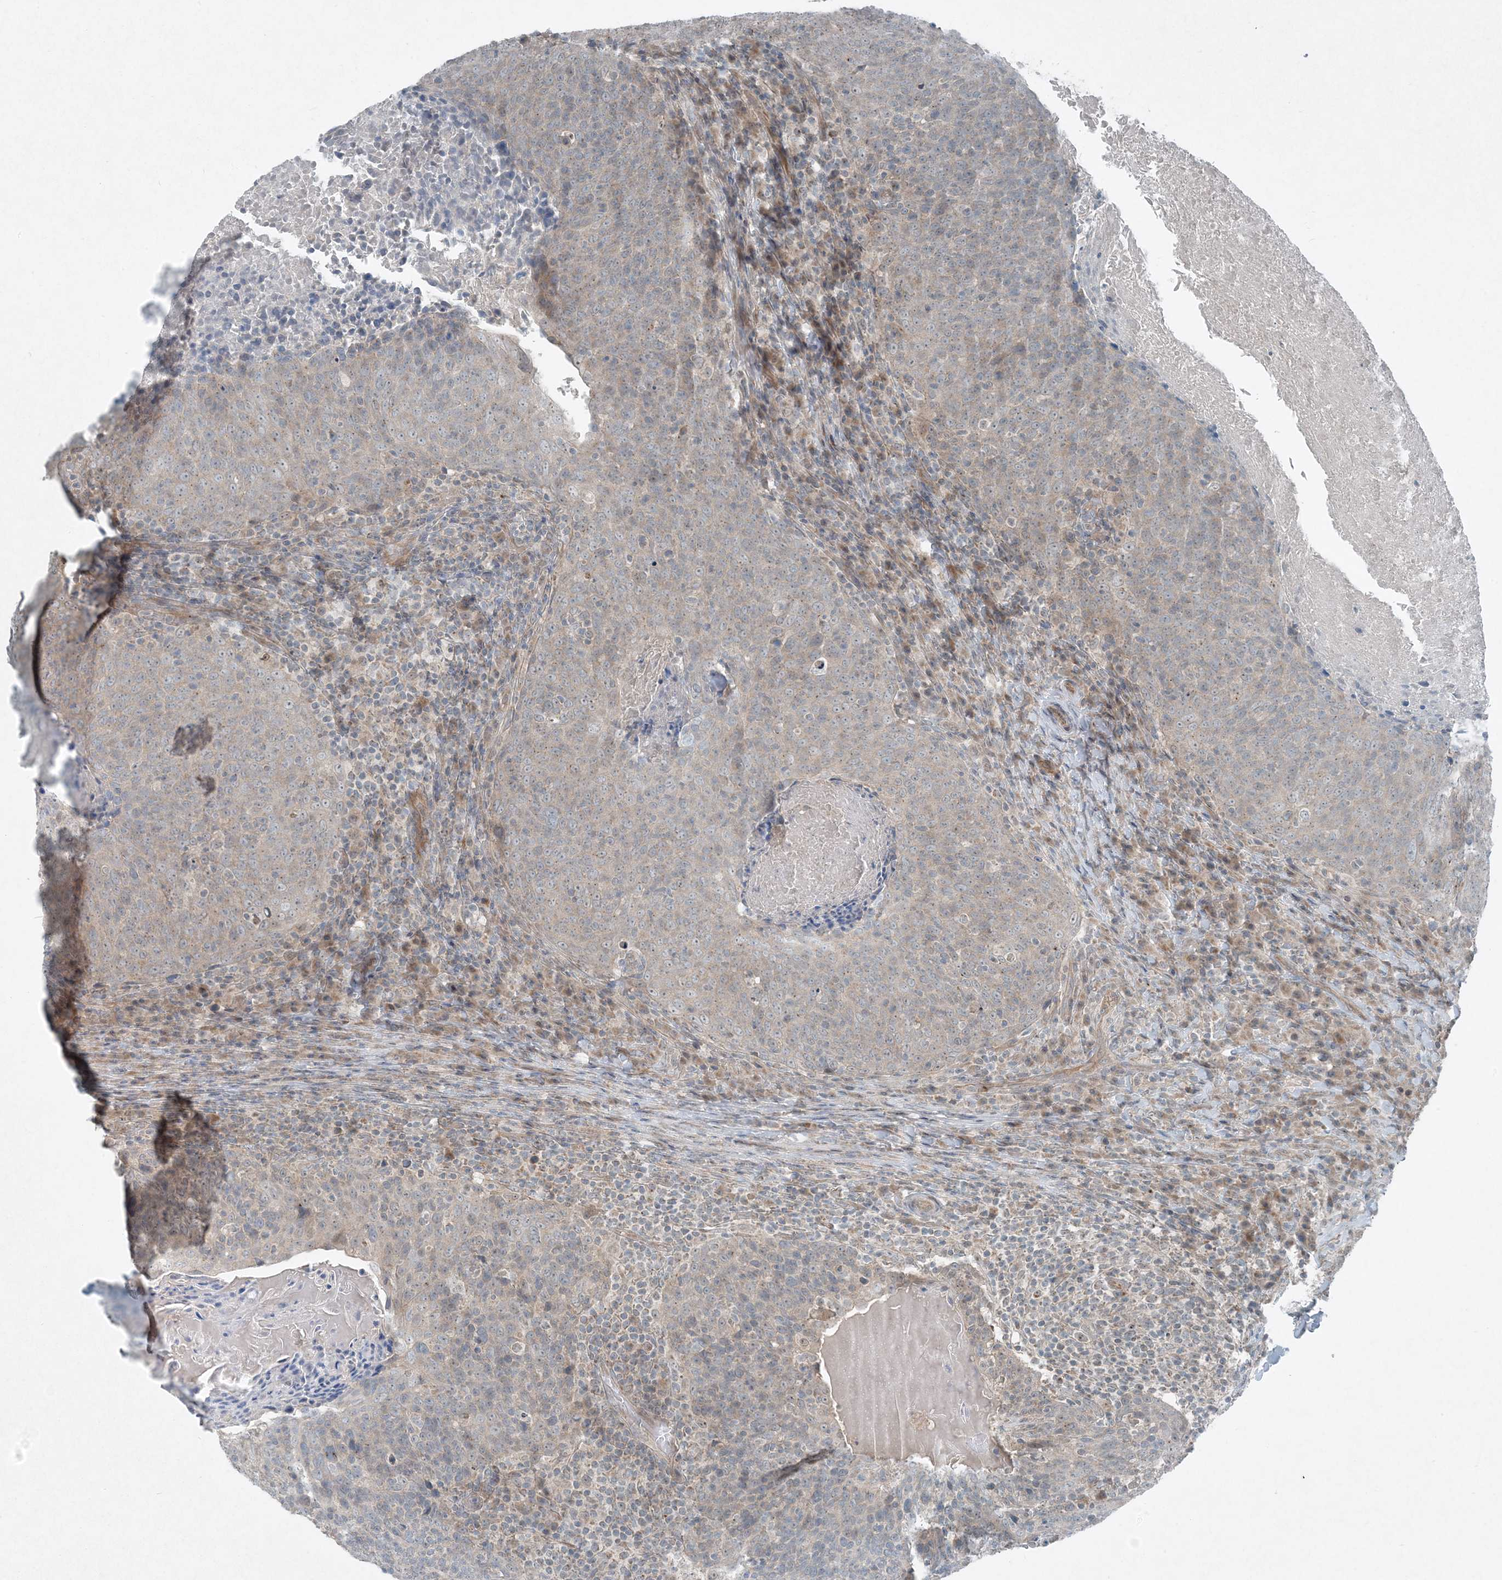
{"staining": {"intensity": "weak", "quantity": "<25%", "location": "cytoplasmic/membranous"}, "tissue": "head and neck cancer", "cell_type": "Tumor cells", "image_type": "cancer", "snomed": [{"axis": "morphology", "description": "Squamous cell carcinoma, NOS"}, {"axis": "morphology", "description": "Squamous cell carcinoma, metastatic, NOS"}, {"axis": "topography", "description": "Lymph node"}, {"axis": "topography", "description": "Head-Neck"}], "caption": "Head and neck cancer stained for a protein using immunohistochemistry (IHC) displays no positivity tumor cells.", "gene": "MITD1", "patient": {"sex": "male", "age": 62}}